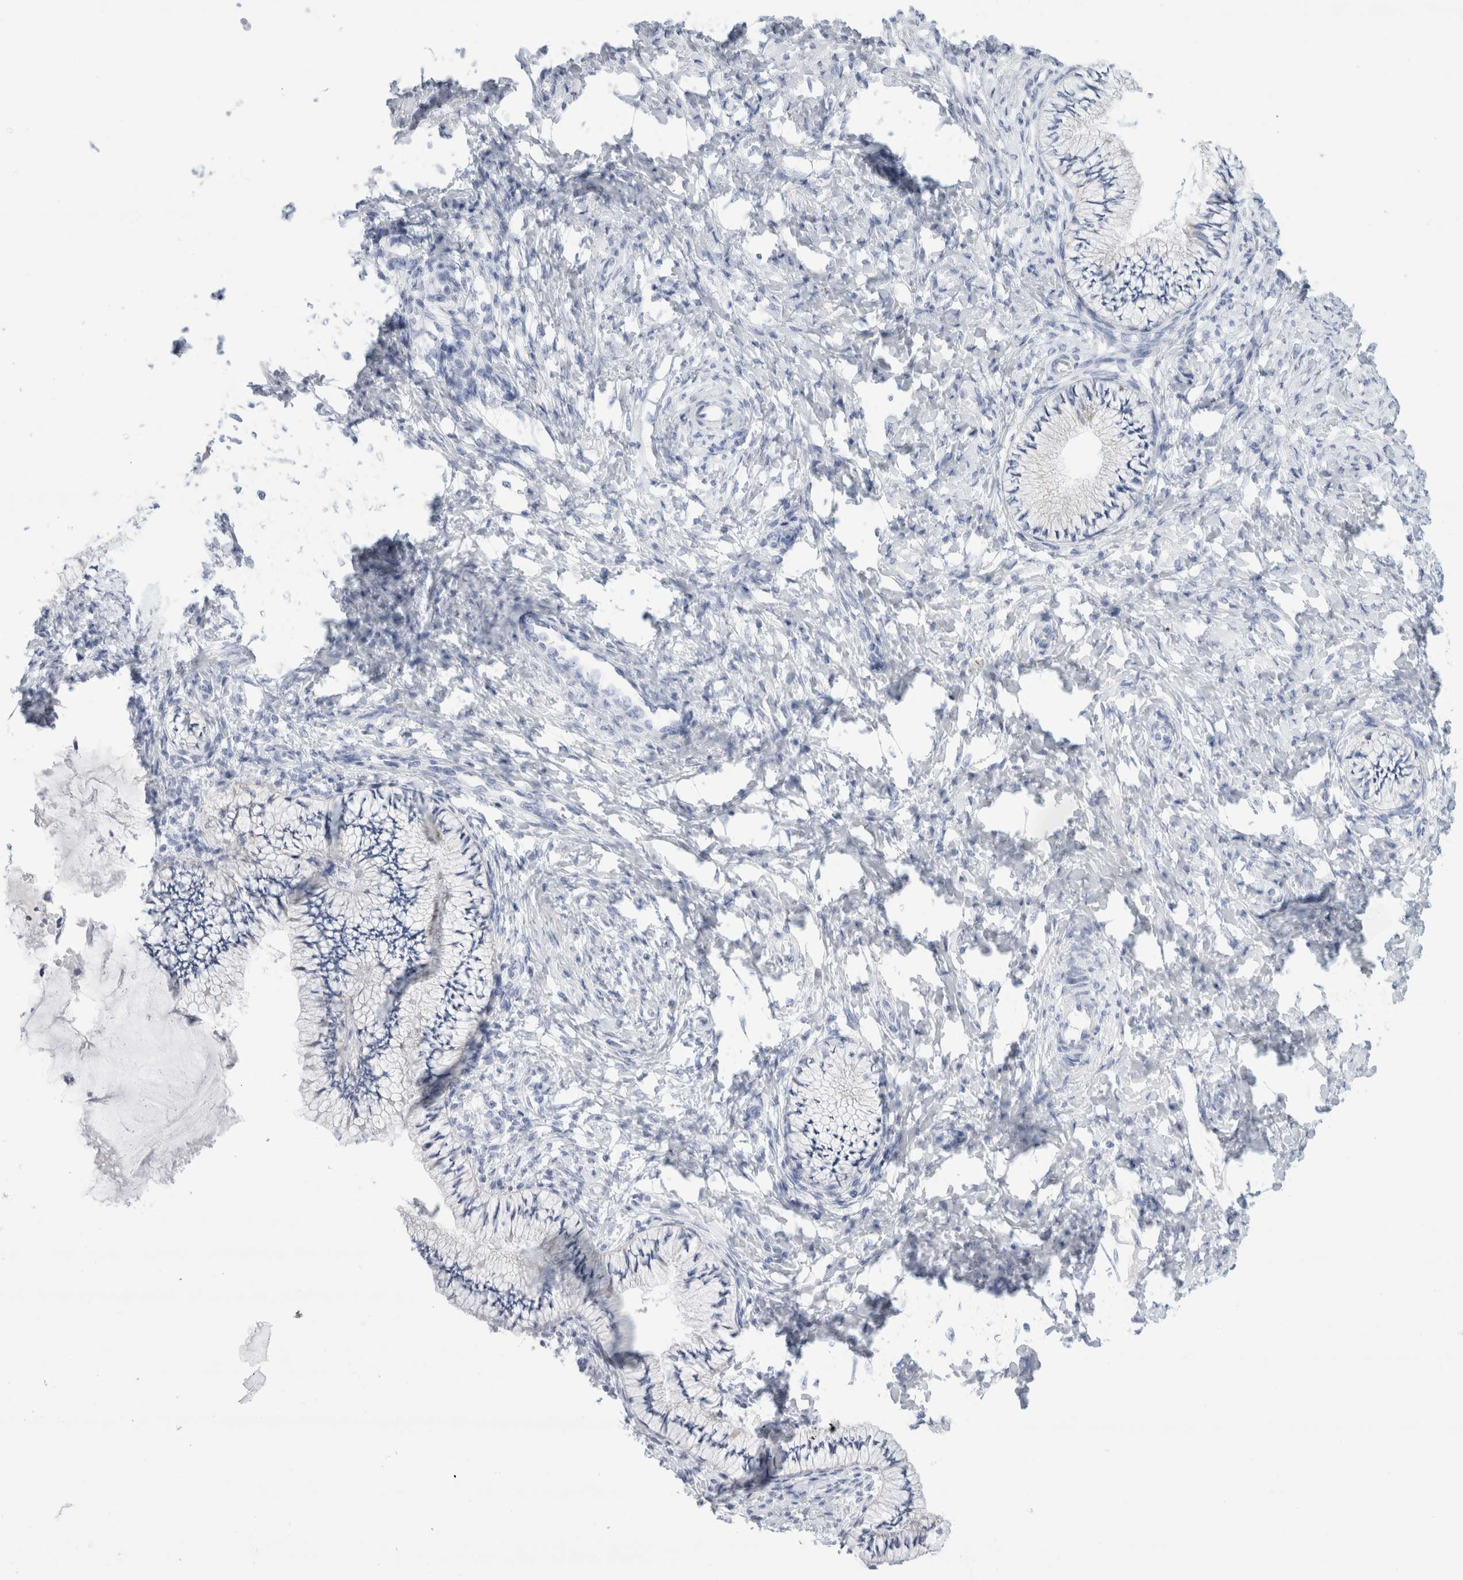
{"staining": {"intensity": "negative", "quantity": "none", "location": "none"}, "tissue": "cervix", "cell_type": "Glandular cells", "image_type": "normal", "snomed": [{"axis": "morphology", "description": "Normal tissue, NOS"}, {"axis": "topography", "description": "Cervix"}], "caption": "Glandular cells are negative for brown protein staining in unremarkable cervix. Brightfield microscopy of IHC stained with DAB (brown) and hematoxylin (blue), captured at high magnification.", "gene": "ECHDC2", "patient": {"sex": "female", "age": 36}}